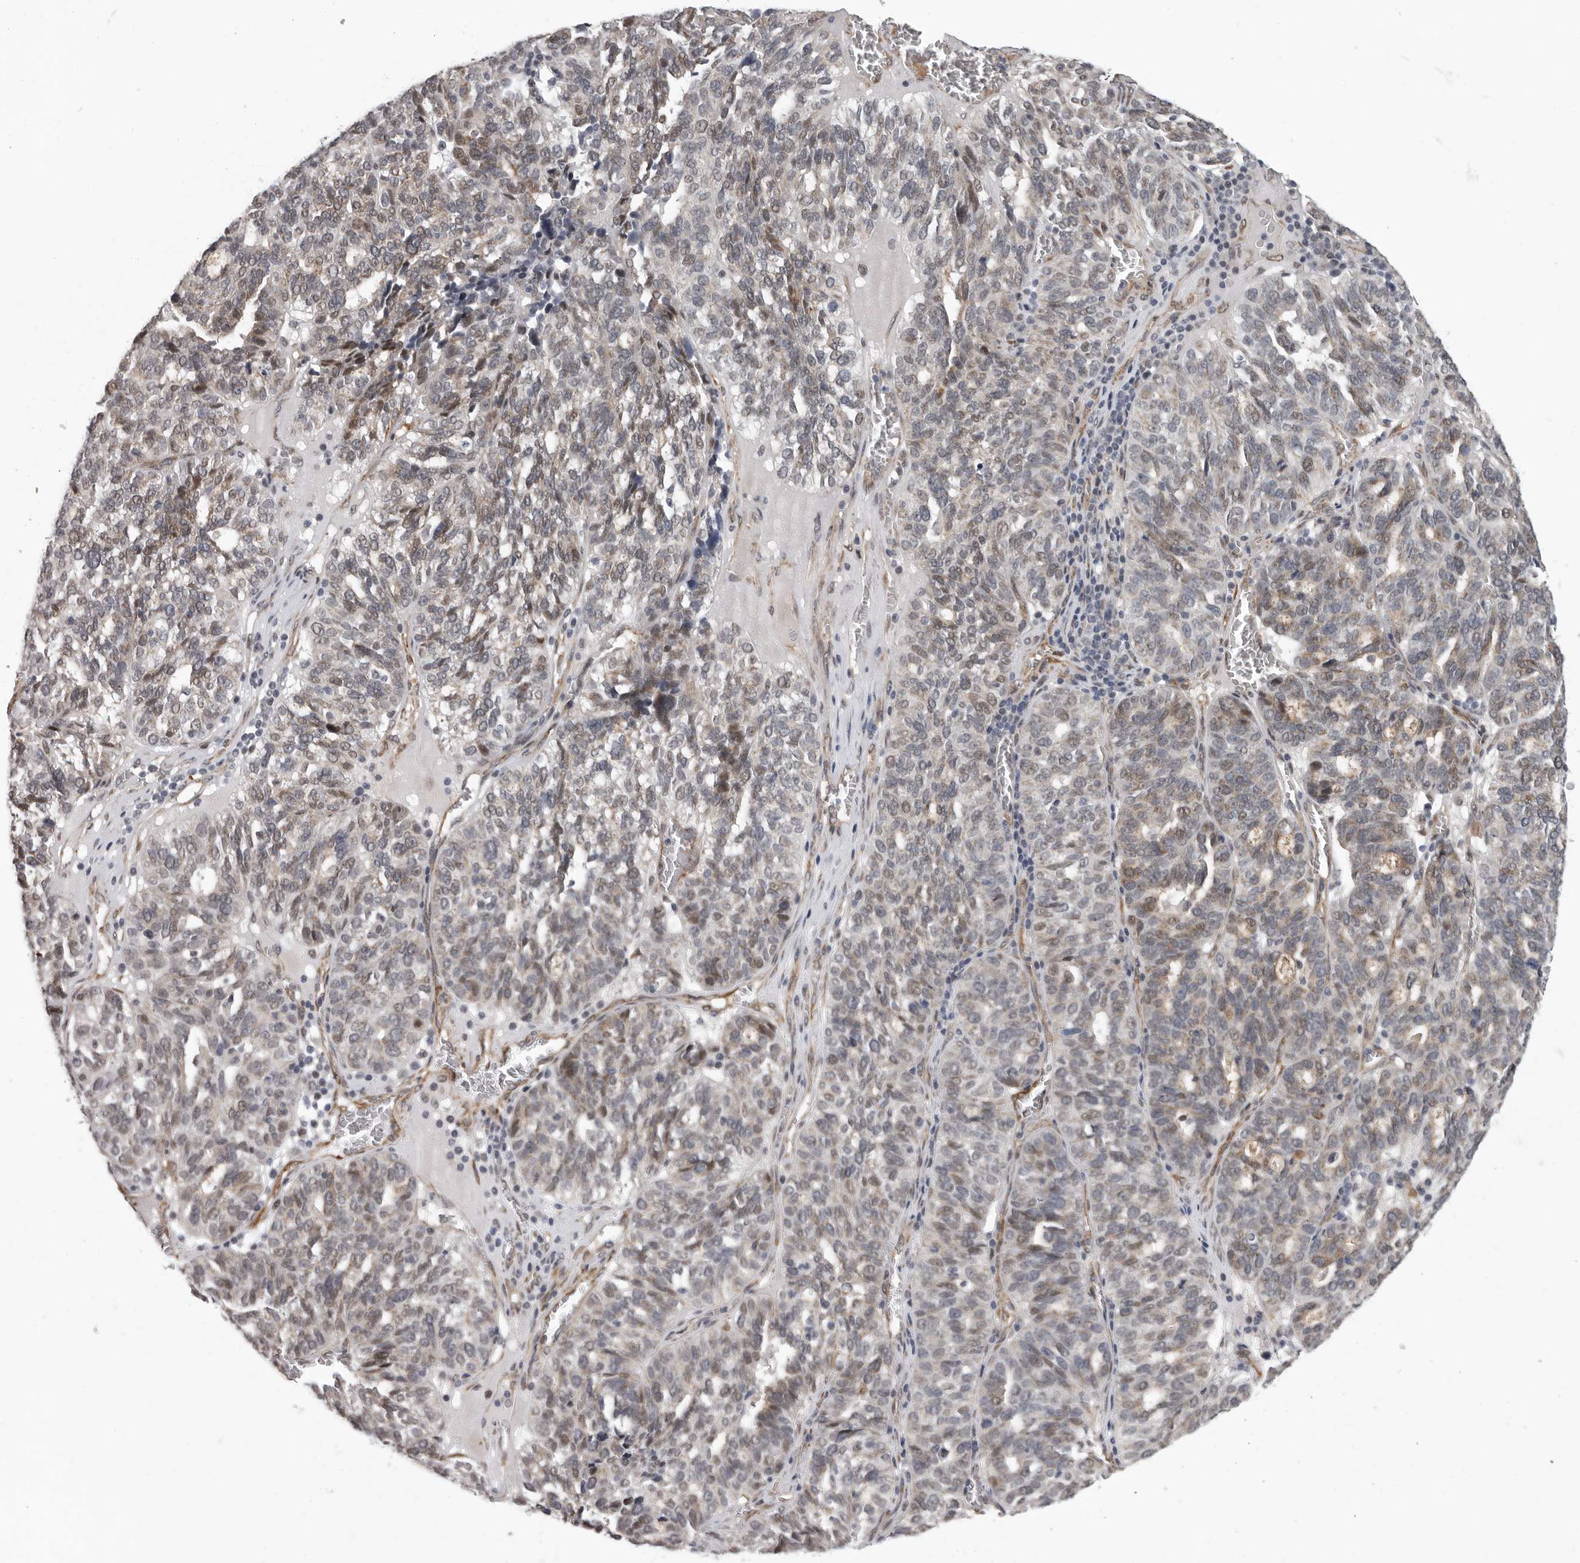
{"staining": {"intensity": "weak", "quantity": "<25%", "location": "cytoplasmic/membranous"}, "tissue": "ovarian cancer", "cell_type": "Tumor cells", "image_type": "cancer", "snomed": [{"axis": "morphology", "description": "Cystadenocarcinoma, serous, NOS"}, {"axis": "topography", "description": "Ovary"}], "caption": "The photomicrograph reveals no staining of tumor cells in ovarian cancer (serous cystadenocarcinoma).", "gene": "RALGPS2", "patient": {"sex": "female", "age": 59}}